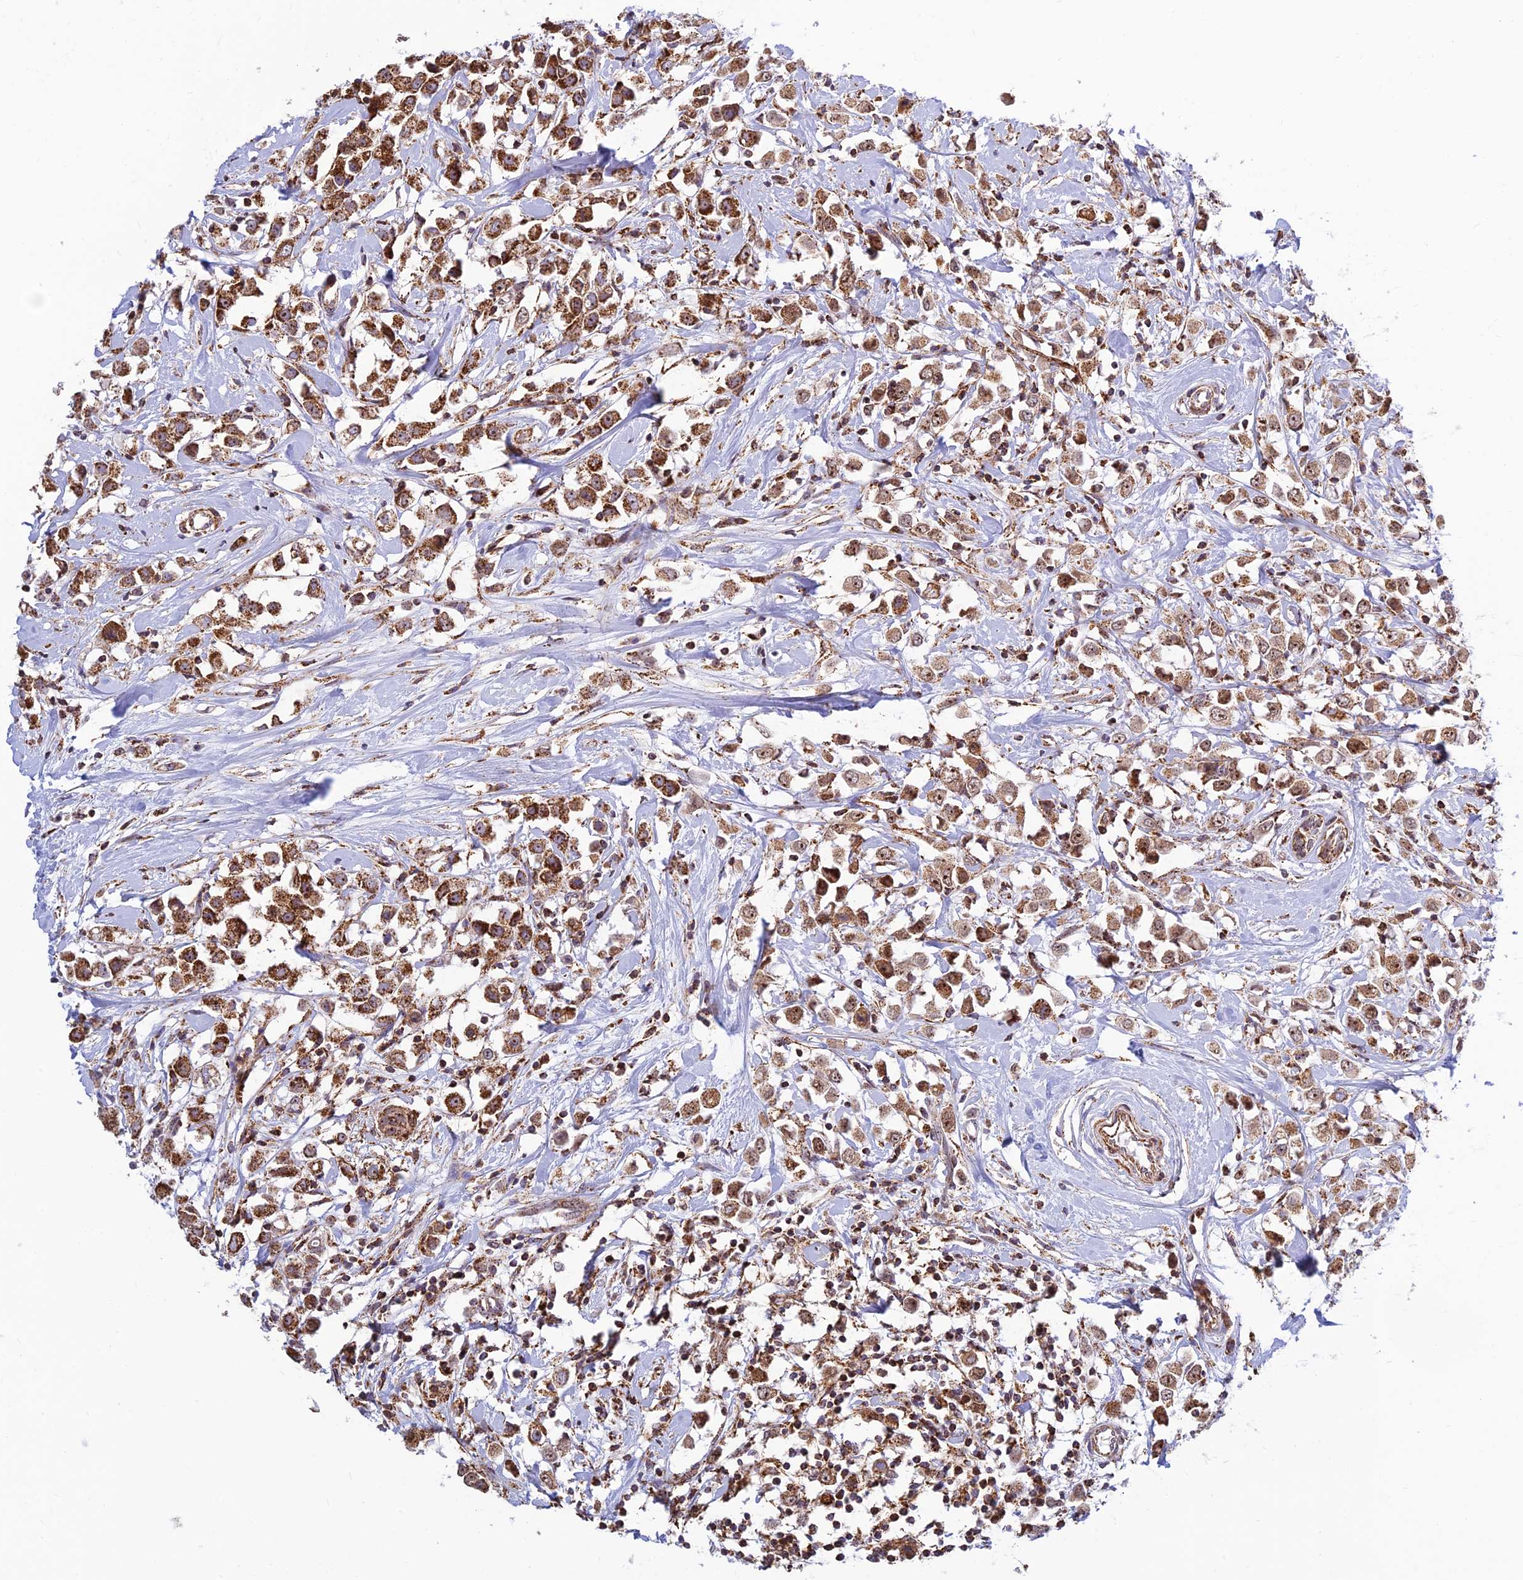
{"staining": {"intensity": "strong", "quantity": ">75%", "location": "cytoplasmic/membranous,nuclear"}, "tissue": "breast cancer", "cell_type": "Tumor cells", "image_type": "cancer", "snomed": [{"axis": "morphology", "description": "Duct carcinoma"}, {"axis": "topography", "description": "Breast"}], "caption": "Strong cytoplasmic/membranous and nuclear staining for a protein is seen in approximately >75% of tumor cells of invasive ductal carcinoma (breast) using immunohistochemistry (IHC).", "gene": "POLR1G", "patient": {"sex": "female", "age": 61}}